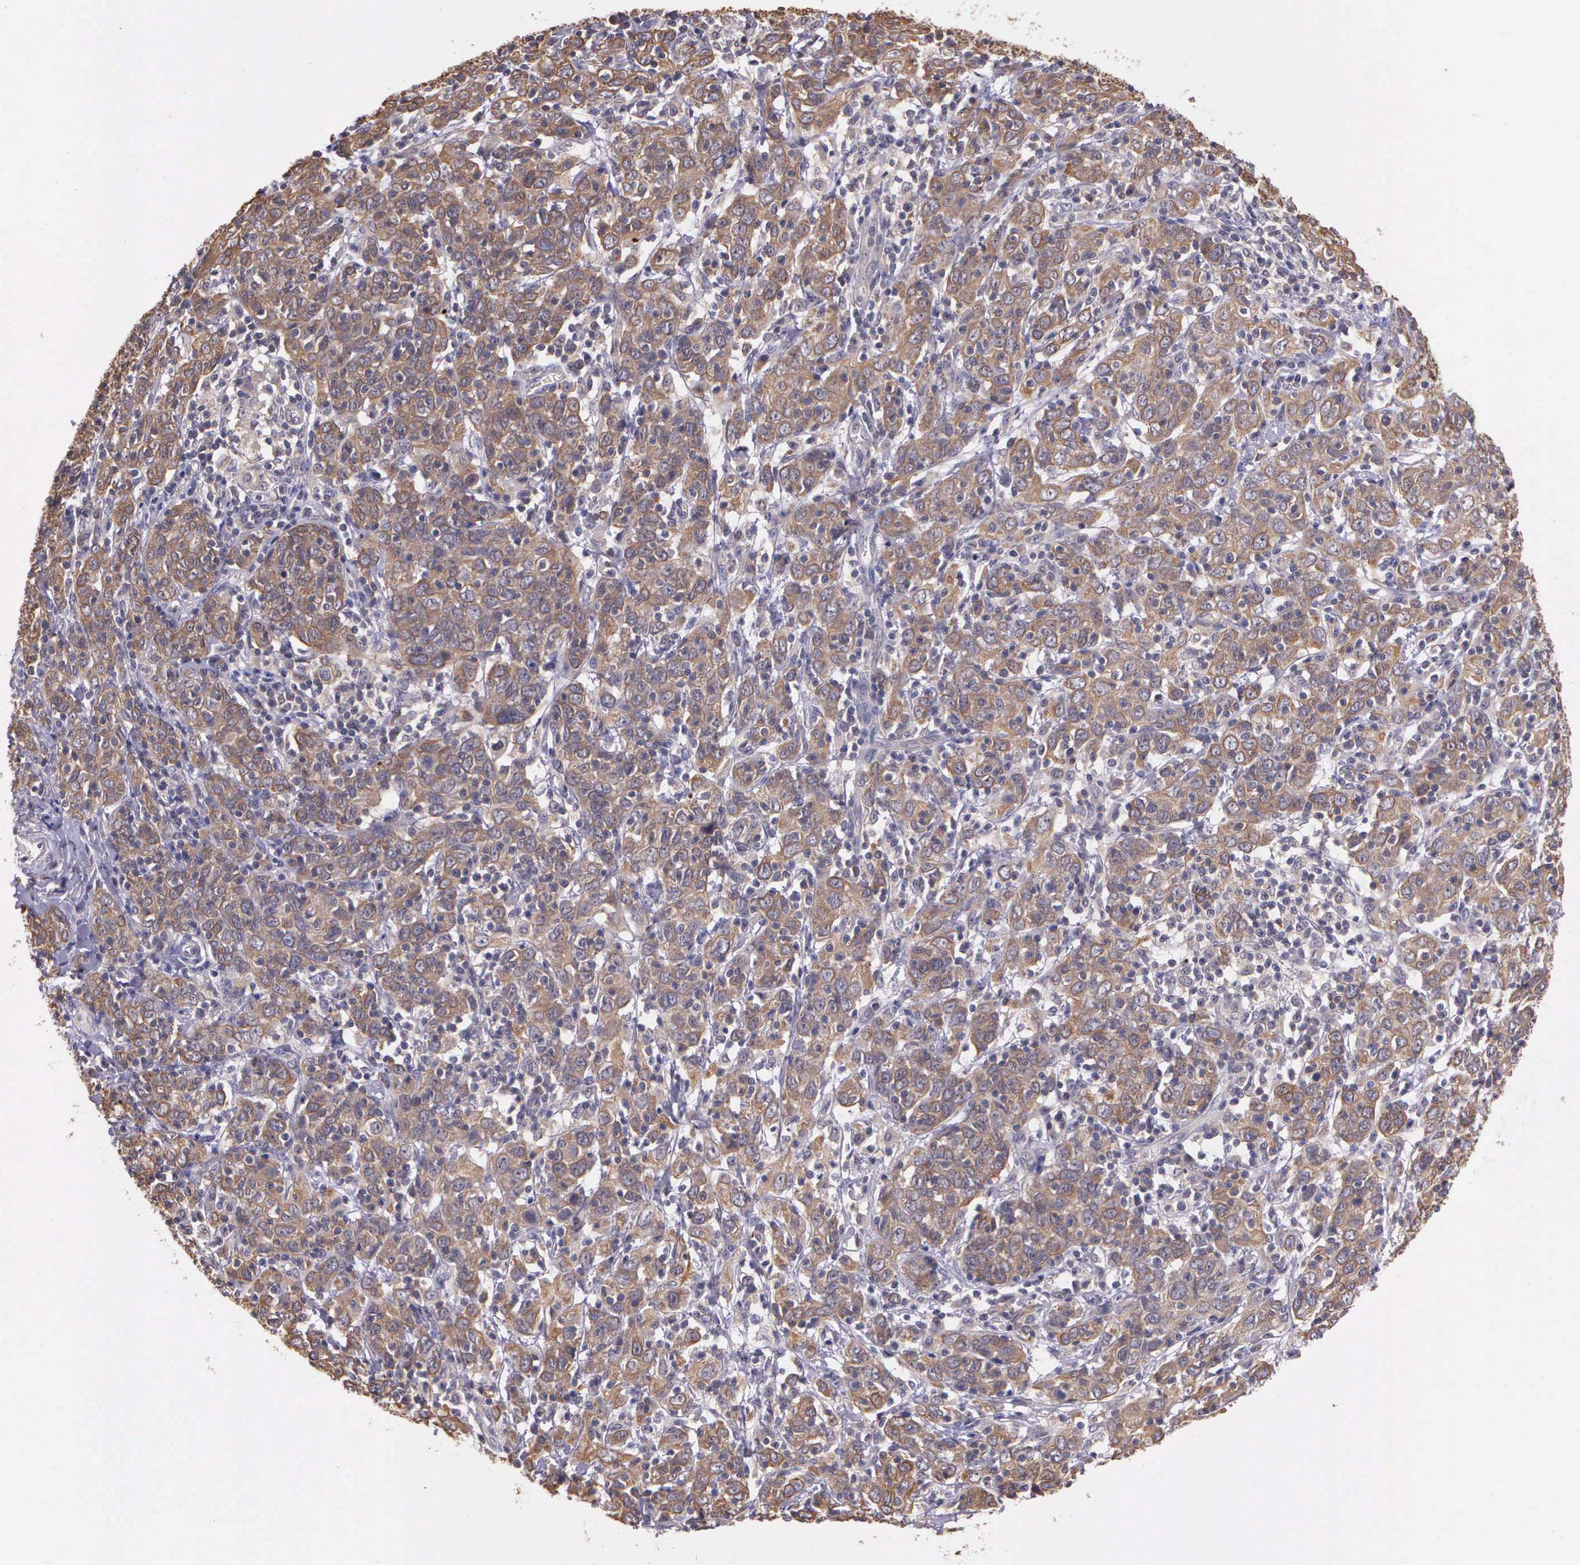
{"staining": {"intensity": "weak", "quantity": ">75%", "location": "cytoplasmic/membranous"}, "tissue": "cervical cancer", "cell_type": "Tumor cells", "image_type": "cancer", "snomed": [{"axis": "morphology", "description": "Normal tissue, NOS"}, {"axis": "morphology", "description": "Squamous cell carcinoma, NOS"}, {"axis": "topography", "description": "Cervix"}], "caption": "Immunohistochemistry (IHC) staining of cervical squamous cell carcinoma, which reveals low levels of weak cytoplasmic/membranous expression in approximately >75% of tumor cells indicating weak cytoplasmic/membranous protein positivity. The staining was performed using DAB (3,3'-diaminobenzidine) (brown) for protein detection and nuclei were counterstained in hematoxylin (blue).", "gene": "IGBP1", "patient": {"sex": "female", "age": 67}}